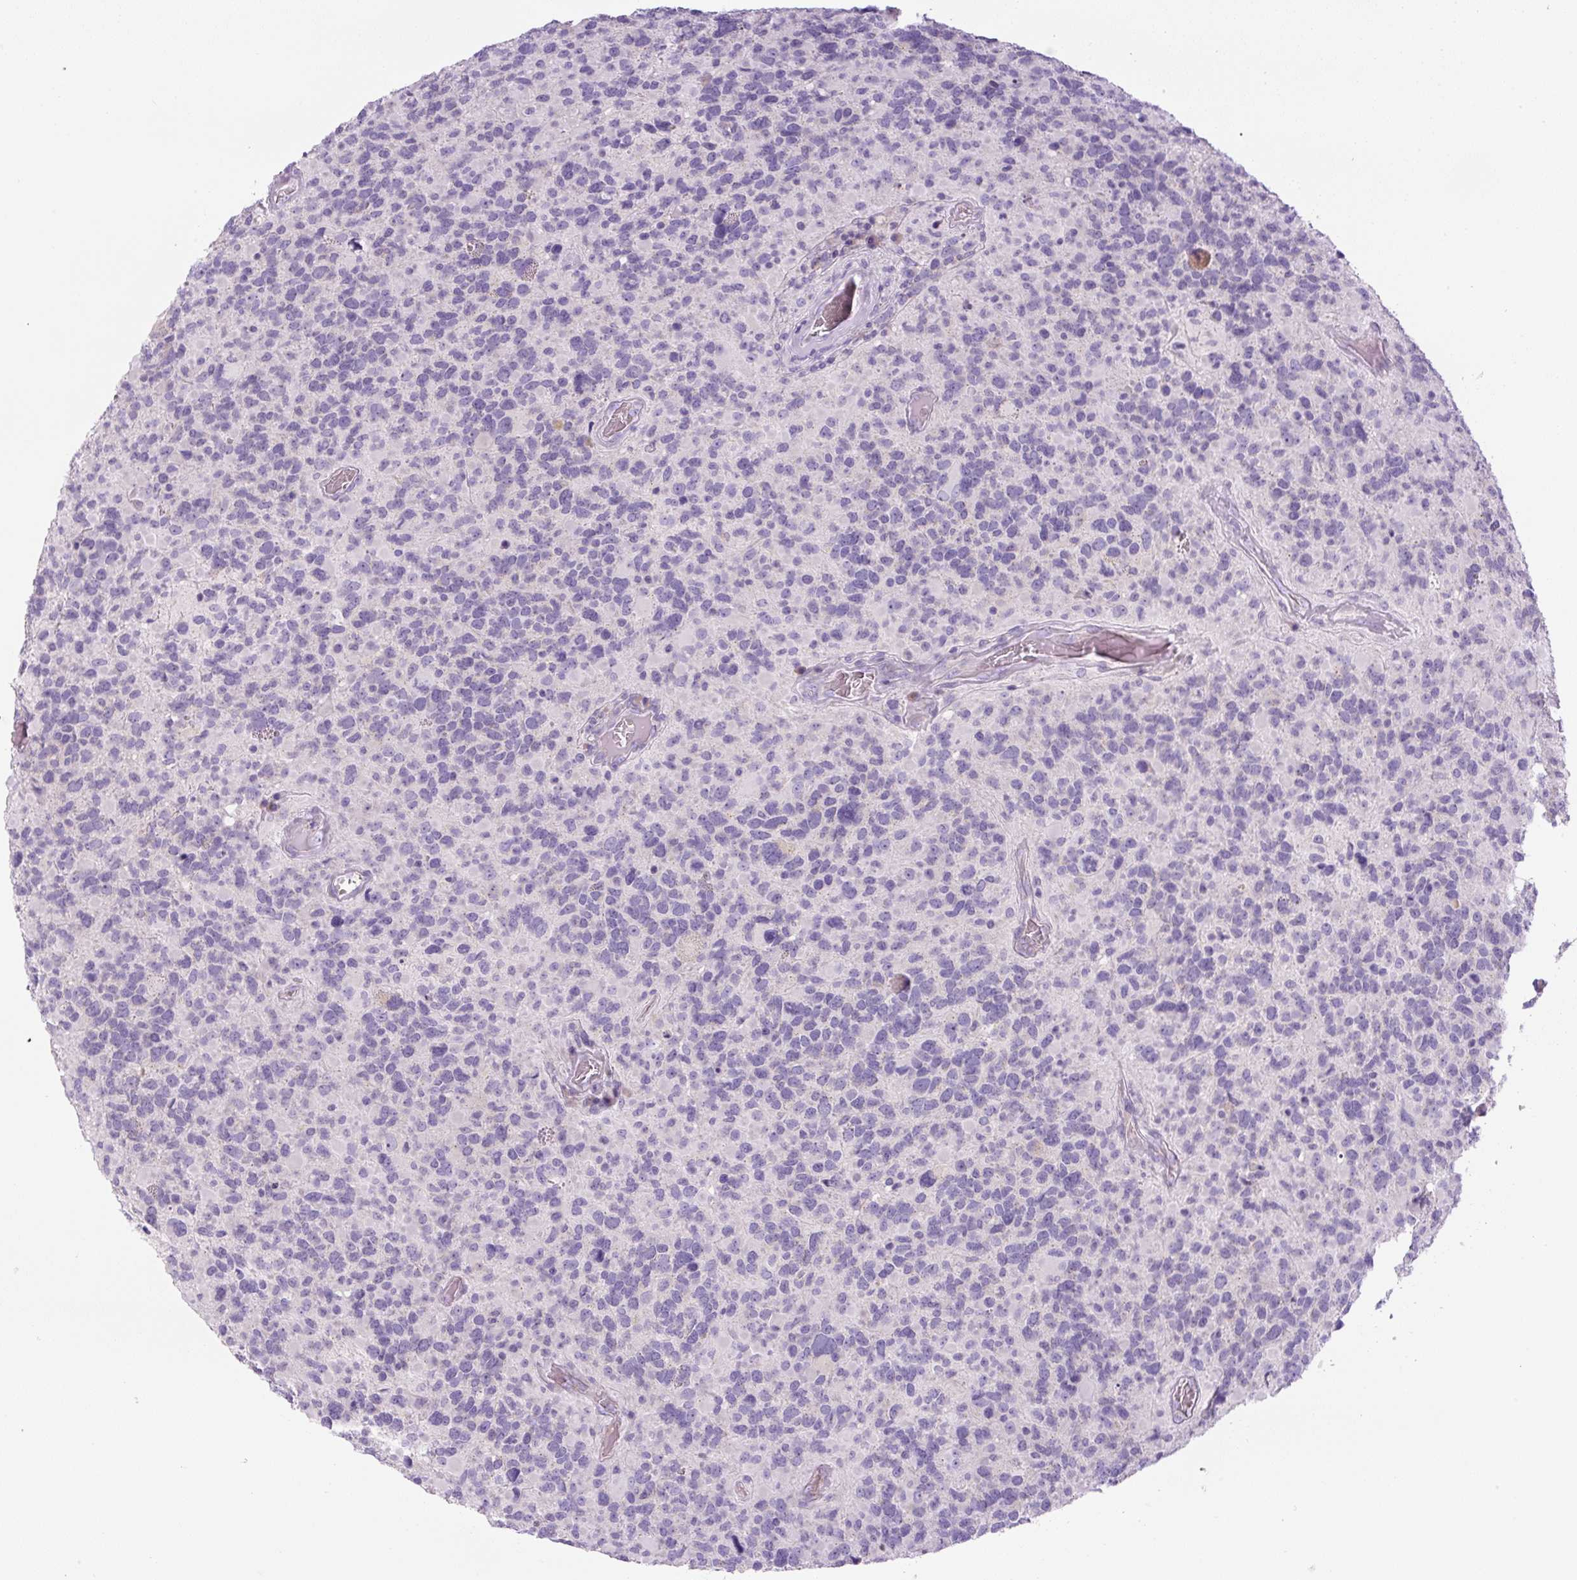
{"staining": {"intensity": "negative", "quantity": "none", "location": "none"}, "tissue": "glioma", "cell_type": "Tumor cells", "image_type": "cancer", "snomed": [{"axis": "morphology", "description": "Glioma, malignant, High grade"}, {"axis": "topography", "description": "Brain"}], "caption": "DAB immunohistochemical staining of malignant high-grade glioma exhibits no significant staining in tumor cells. The staining was performed using DAB to visualize the protein expression in brown, while the nuclei were stained in blue with hematoxylin (Magnification: 20x).", "gene": "RSPO4", "patient": {"sex": "female", "age": 40}}